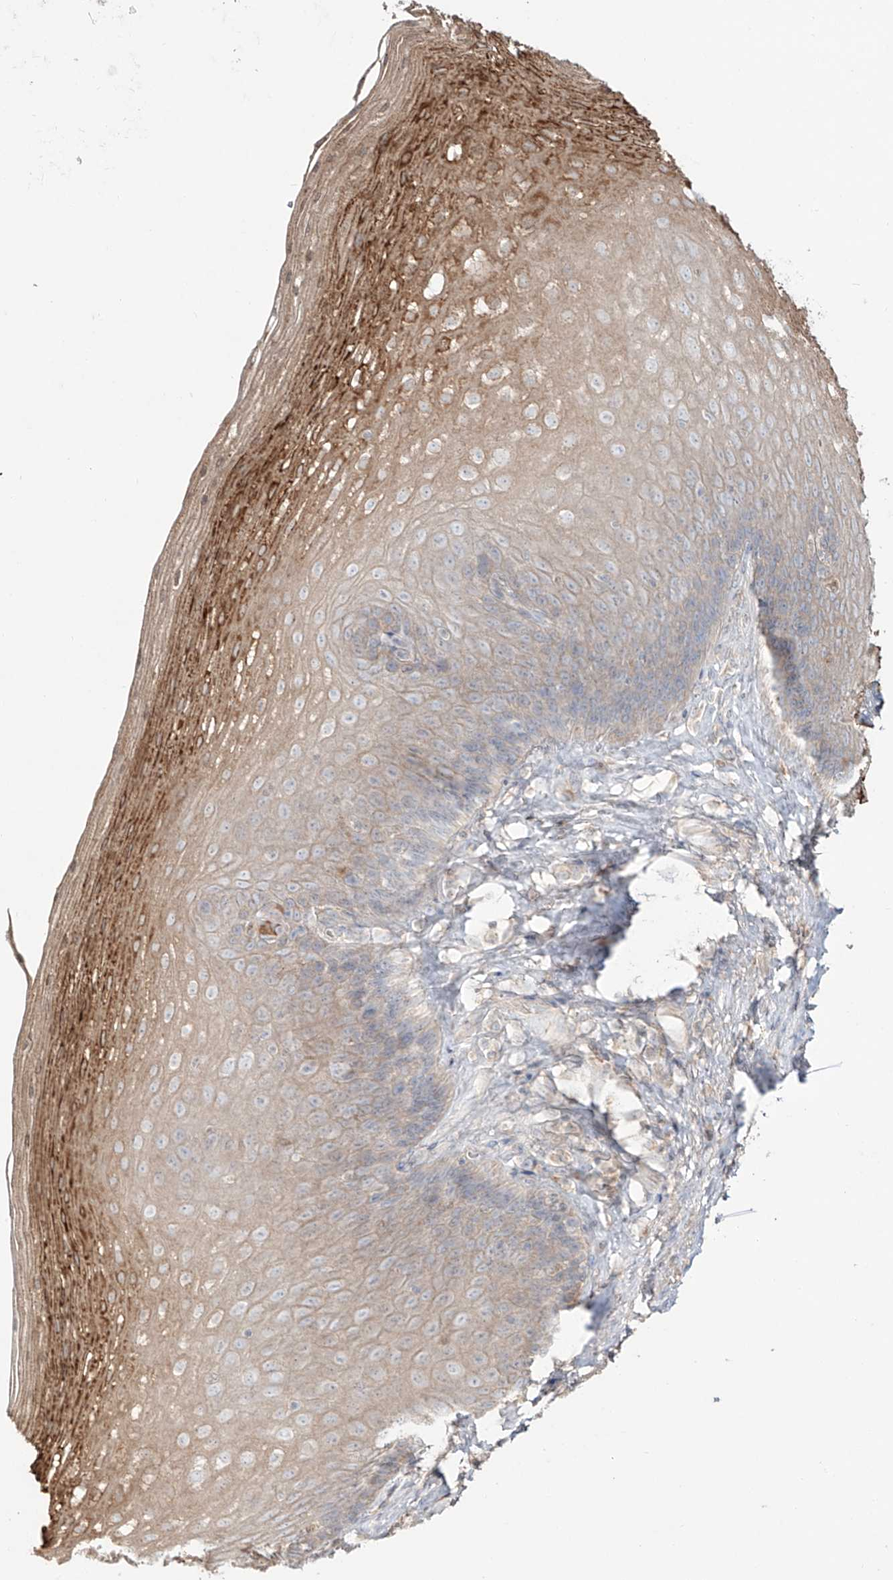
{"staining": {"intensity": "strong", "quantity": "<25%", "location": "cytoplasmic/membranous"}, "tissue": "esophagus", "cell_type": "Squamous epithelial cells", "image_type": "normal", "snomed": [{"axis": "morphology", "description": "Normal tissue, NOS"}, {"axis": "topography", "description": "Esophagus"}], "caption": "About <25% of squamous epithelial cells in normal human esophagus exhibit strong cytoplasmic/membranous protein positivity as visualized by brown immunohistochemical staining.", "gene": "ERO1A", "patient": {"sex": "female", "age": 66}}